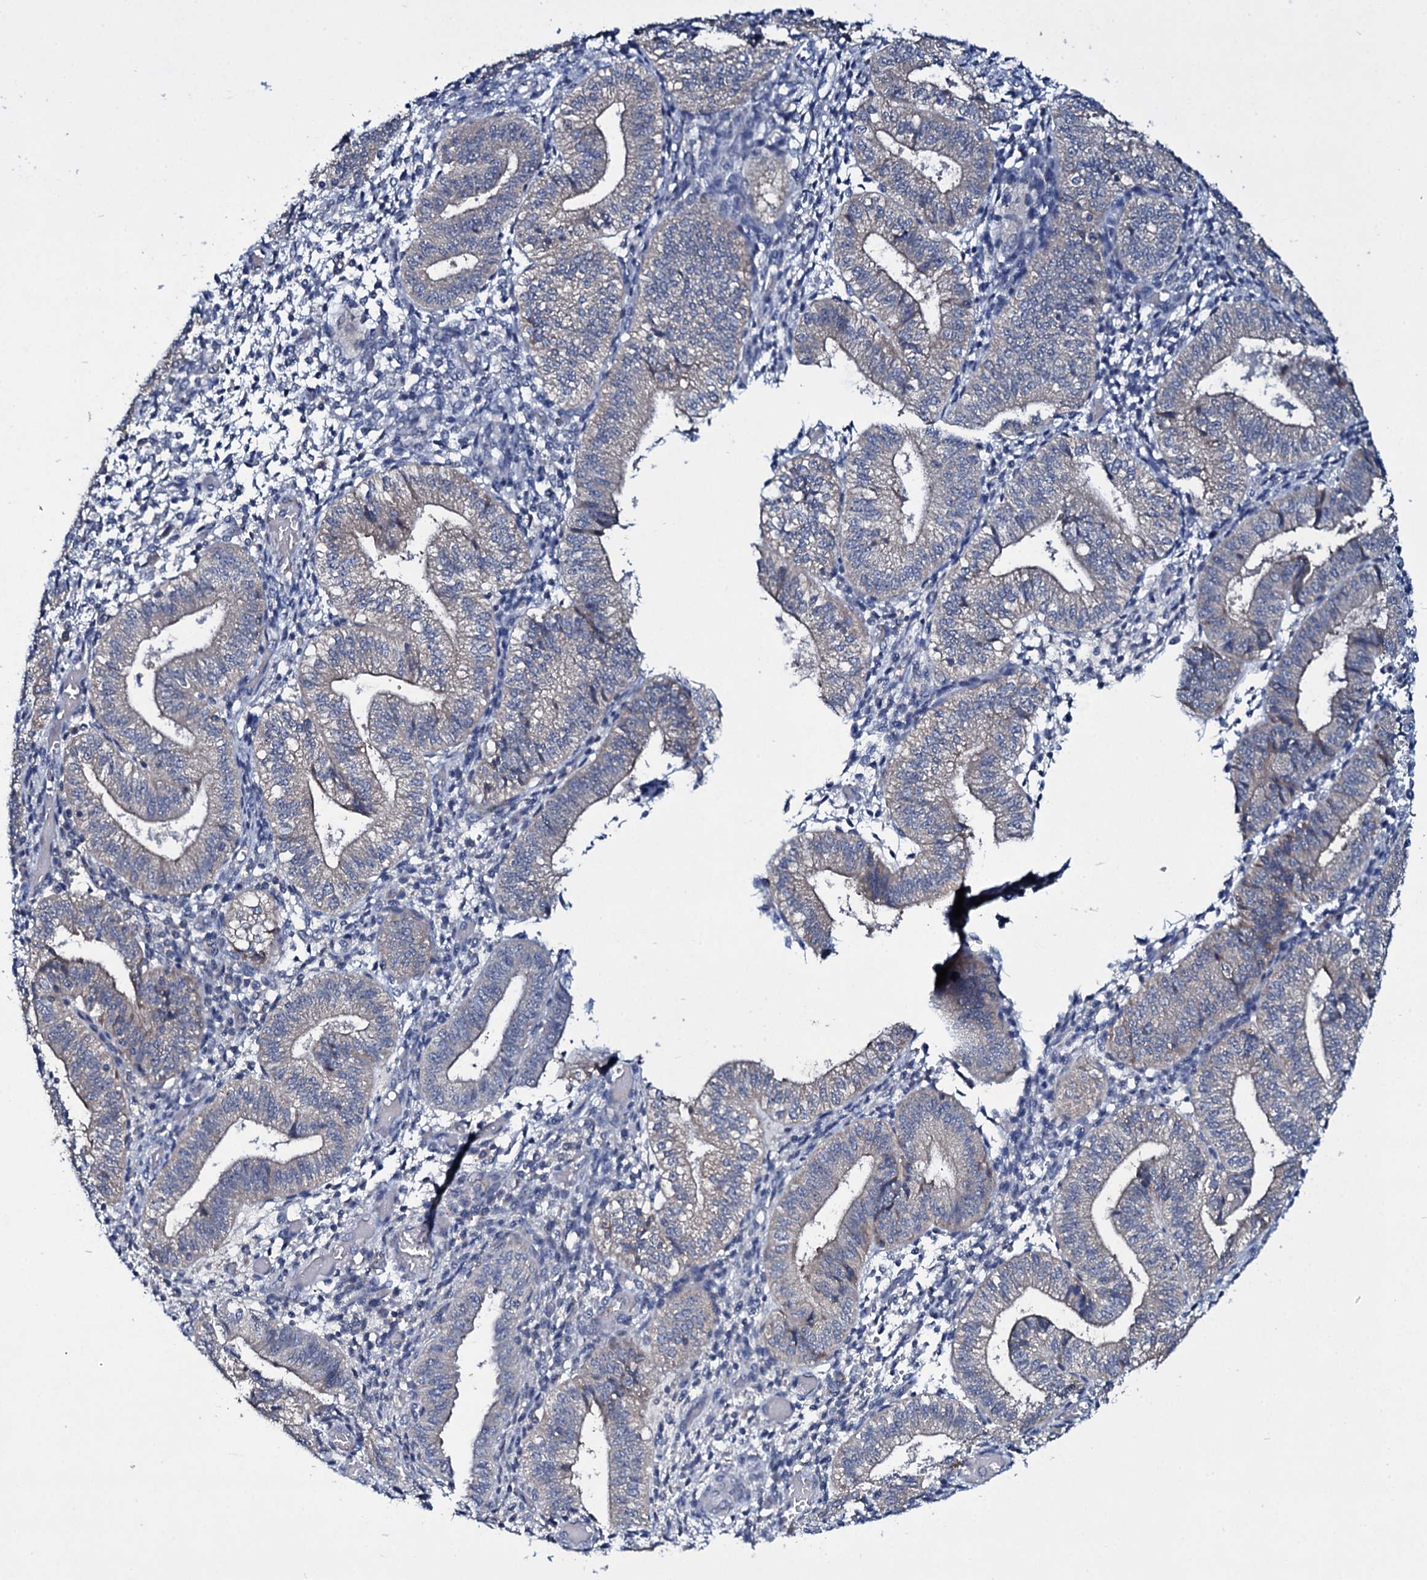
{"staining": {"intensity": "negative", "quantity": "none", "location": "none"}, "tissue": "endometrium", "cell_type": "Cells in endometrial stroma", "image_type": "normal", "snomed": [{"axis": "morphology", "description": "Normal tissue, NOS"}, {"axis": "topography", "description": "Endometrium"}], "caption": "Histopathology image shows no protein positivity in cells in endometrial stroma of normal endometrium.", "gene": "TPGS2", "patient": {"sex": "female", "age": 34}}